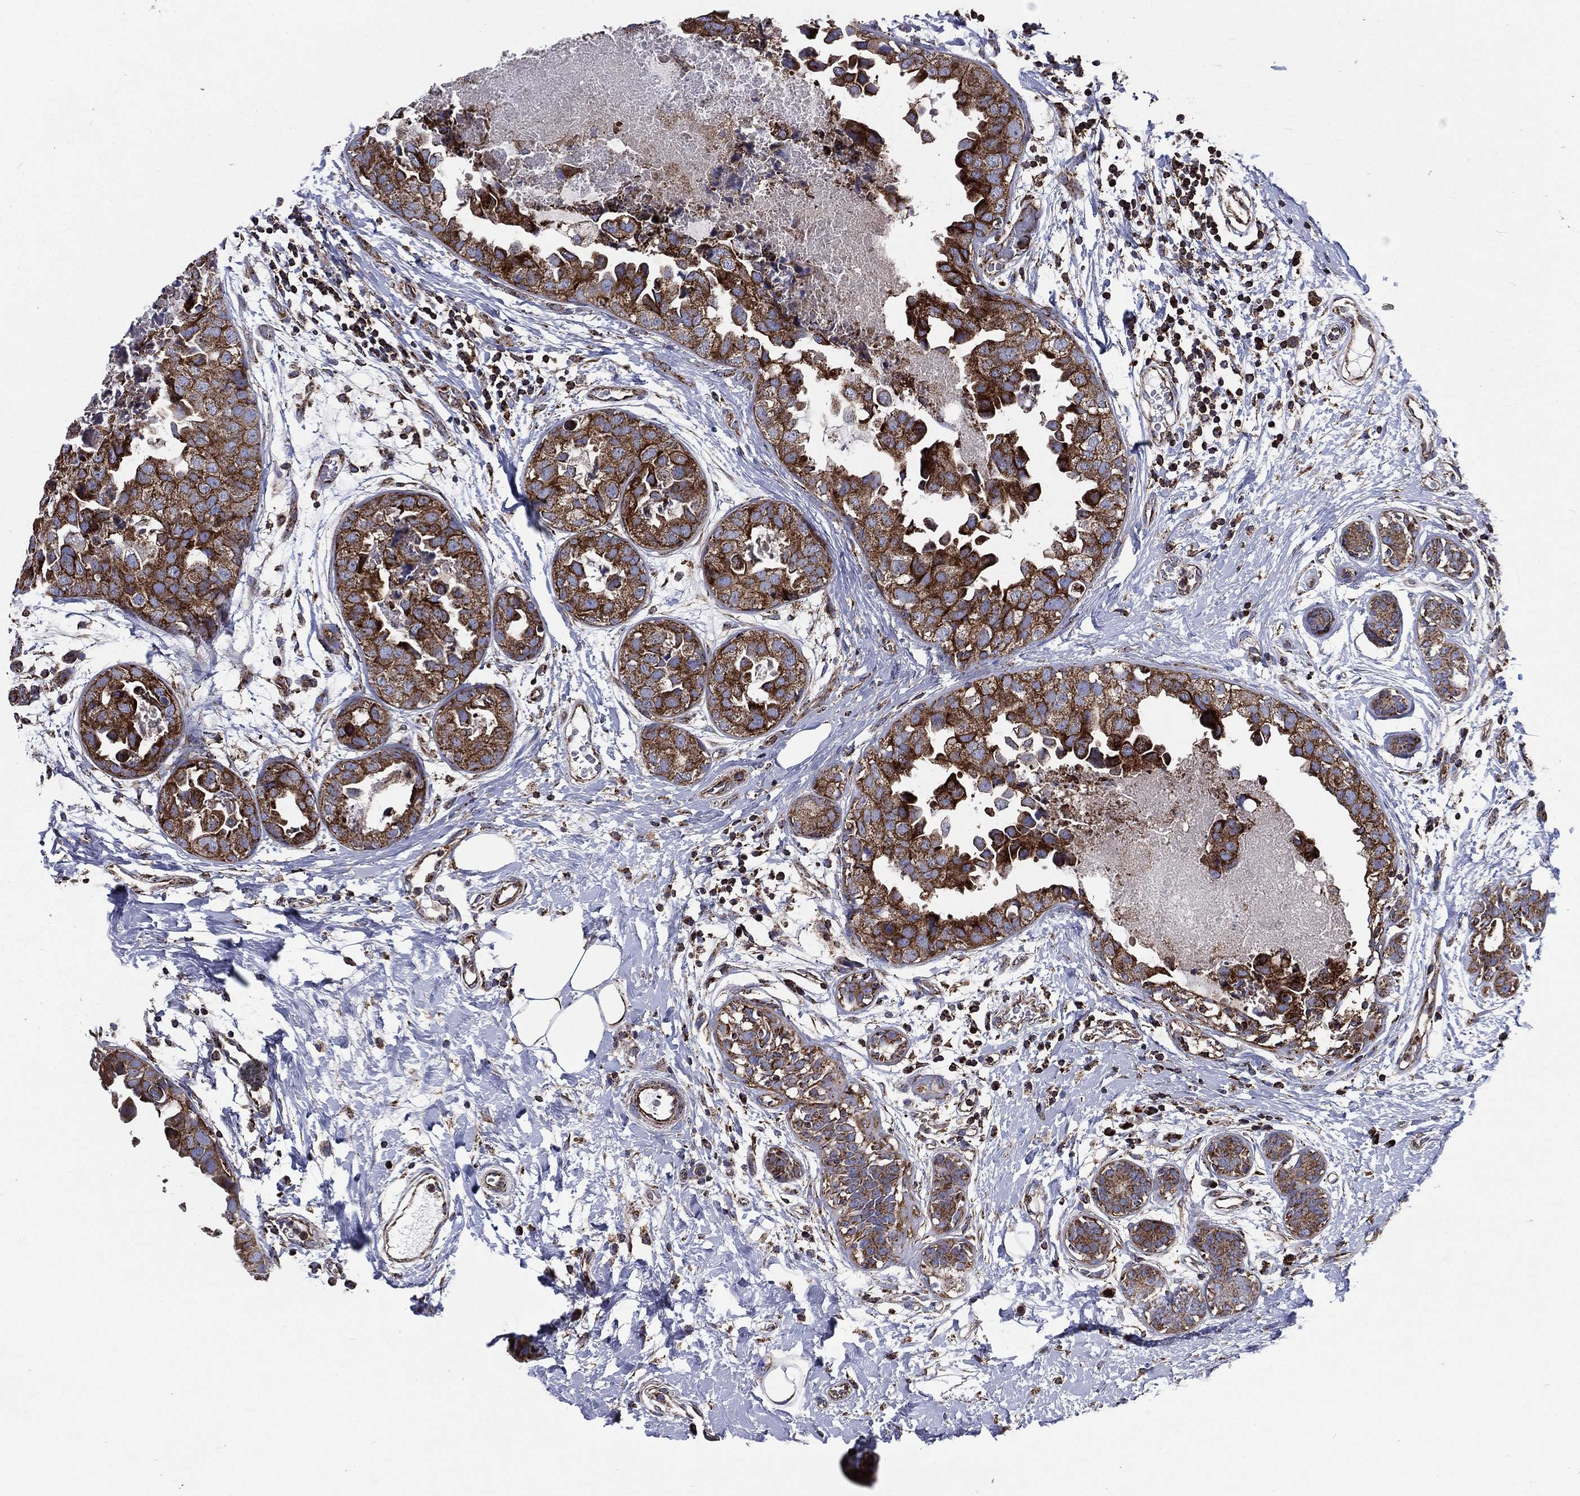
{"staining": {"intensity": "strong", "quantity": ">75%", "location": "cytoplasmic/membranous"}, "tissue": "breast cancer", "cell_type": "Tumor cells", "image_type": "cancer", "snomed": [{"axis": "morphology", "description": "Normal tissue, NOS"}, {"axis": "morphology", "description": "Duct carcinoma"}, {"axis": "topography", "description": "Breast"}], "caption": "The micrograph displays immunohistochemical staining of intraductal carcinoma (breast). There is strong cytoplasmic/membranous expression is present in approximately >75% of tumor cells. (Brightfield microscopy of DAB IHC at high magnification).", "gene": "ANKRD37", "patient": {"sex": "female", "age": 40}}